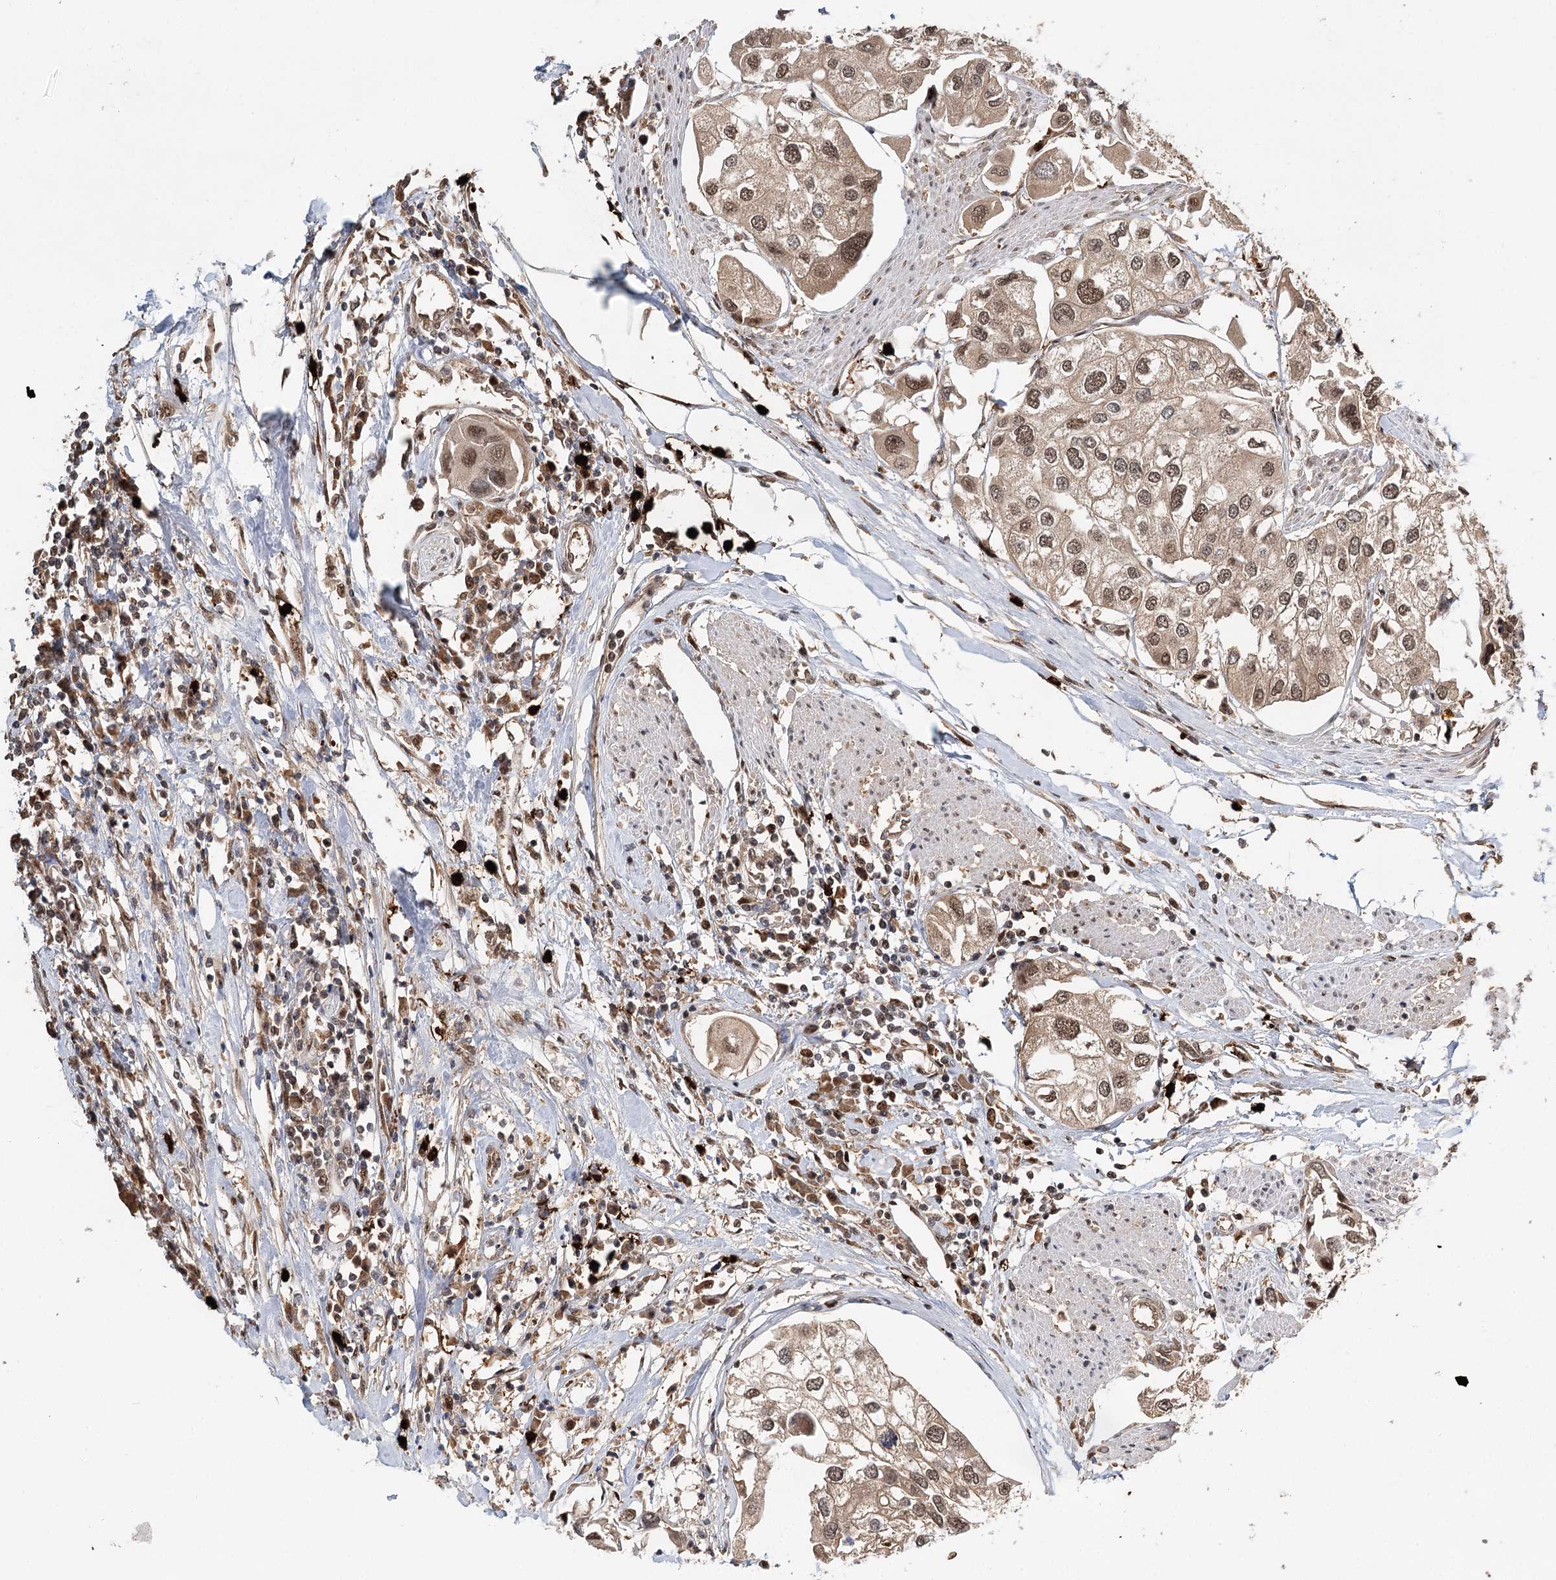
{"staining": {"intensity": "moderate", "quantity": ">75%", "location": "nuclear"}, "tissue": "urothelial cancer", "cell_type": "Tumor cells", "image_type": "cancer", "snomed": [{"axis": "morphology", "description": "Urothelial carcinoma, High grade"}, {"axis": "topography", "description": "Urinary bladder"}], "caption": "Approximately >75% of tumor cells in urothelial cancer demonstrate moderate nuclear protein staining as visualized by brown immunohistochemical staining.", "gene": "N6AMT1", "patient": {"sex": "male", "age": 64}}